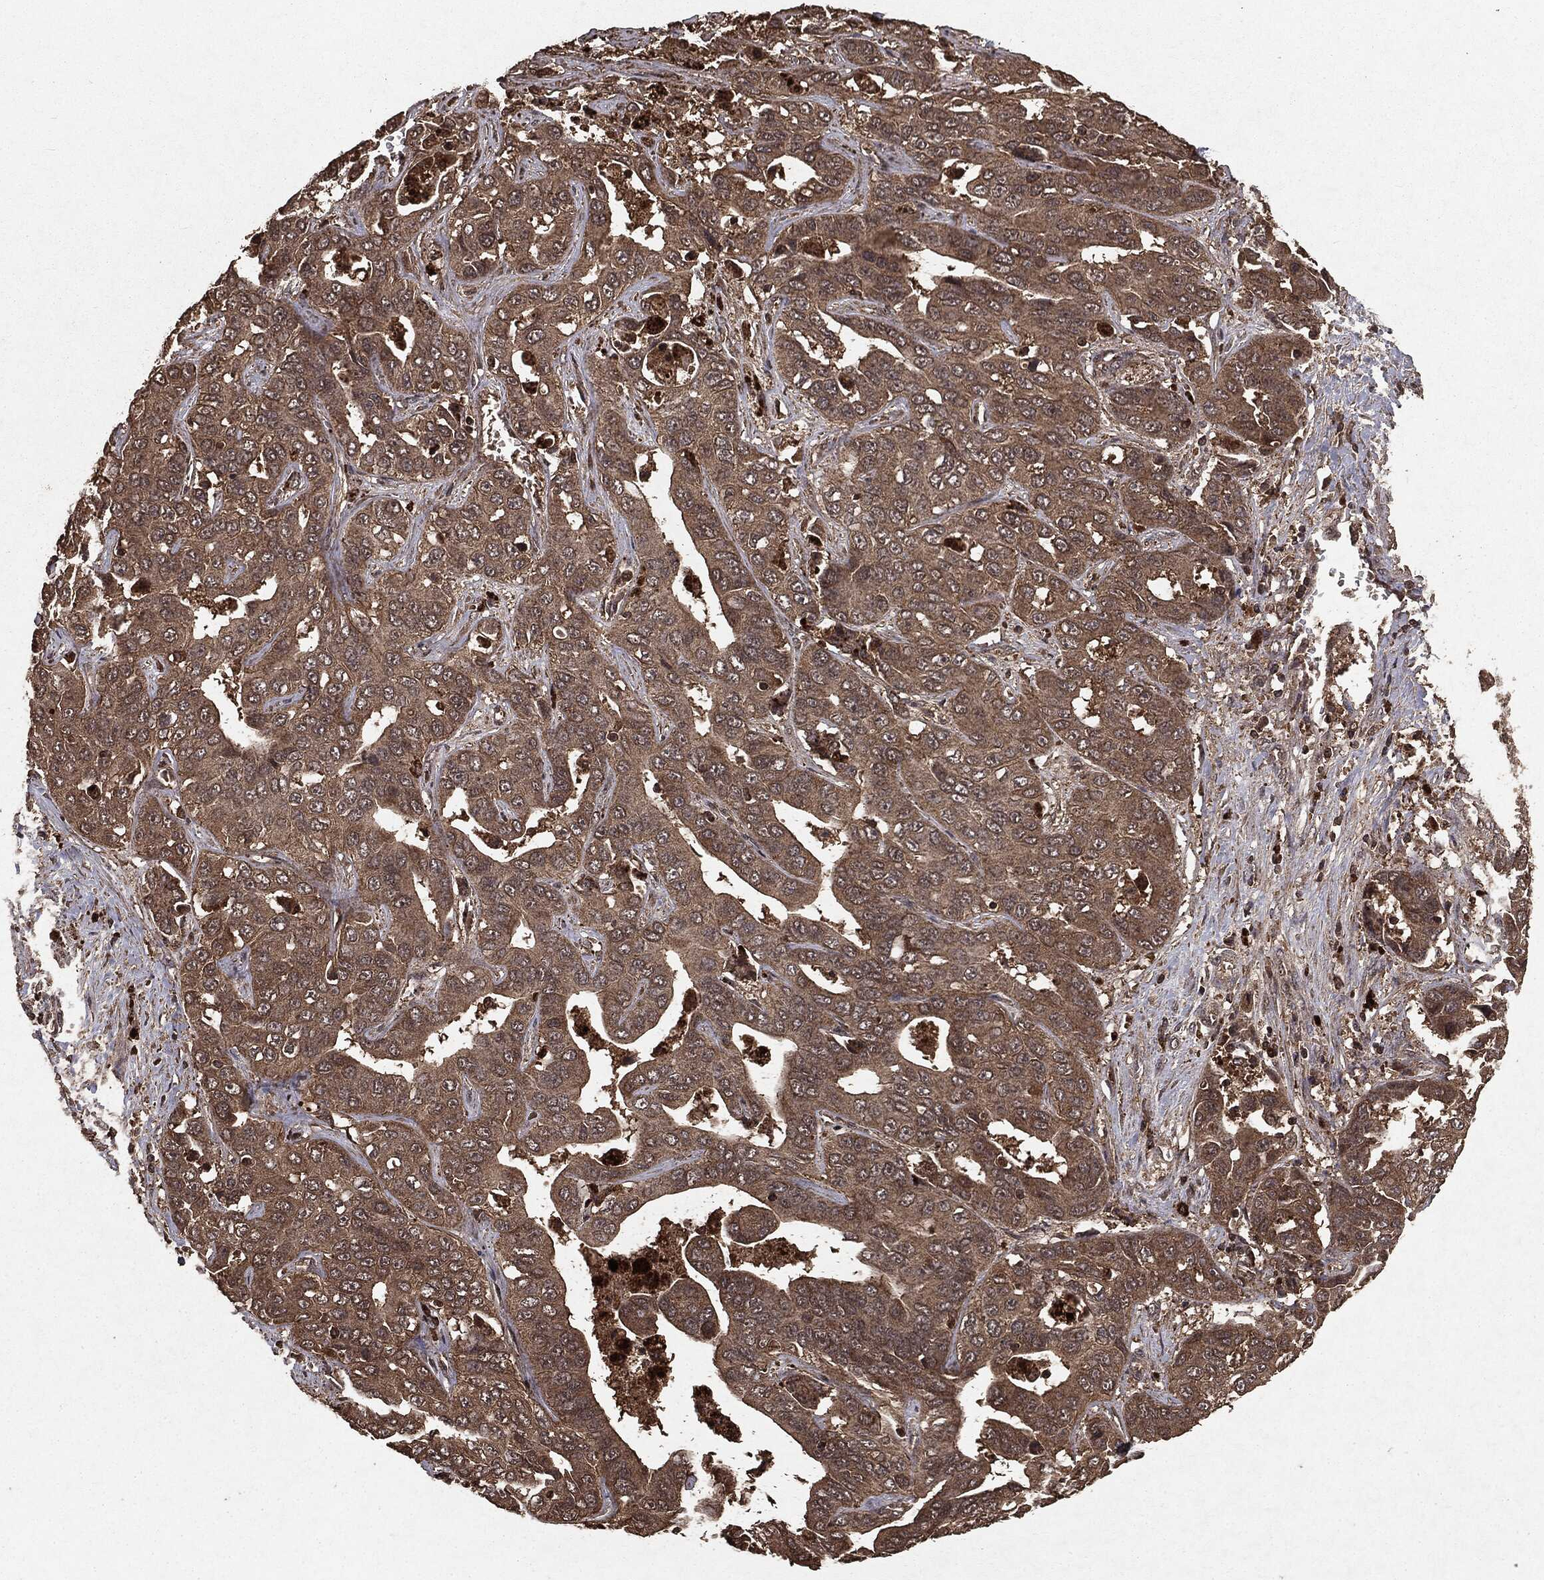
{"staining": {"intensity": "moderate", "quantity": ">75%", "location": "cytoplasmic/membranous"}, "tissue": "liver cancer", "cell_type": "Tumor cells", "image_type": "cancer", "snomed": [{"axis": "morphology", "description": "Cholangiocarcinoma"}, {"axis": "topography", "description": "Liver"}], "caption": "Immunohistochemistry (IHC) staining of liver cancer, which reveals medium levels of moderate cytoplasmic/membranous staining in about >75% of tumor cells indicating moderate cytoplasmic/membranous protein expression. The staining was performed using DAB (brown) for protein detection and nuclei were counterstained in hematoxylin (blue).", "gene": "NME1", "patient": {"sex": "female", "age": 52}}